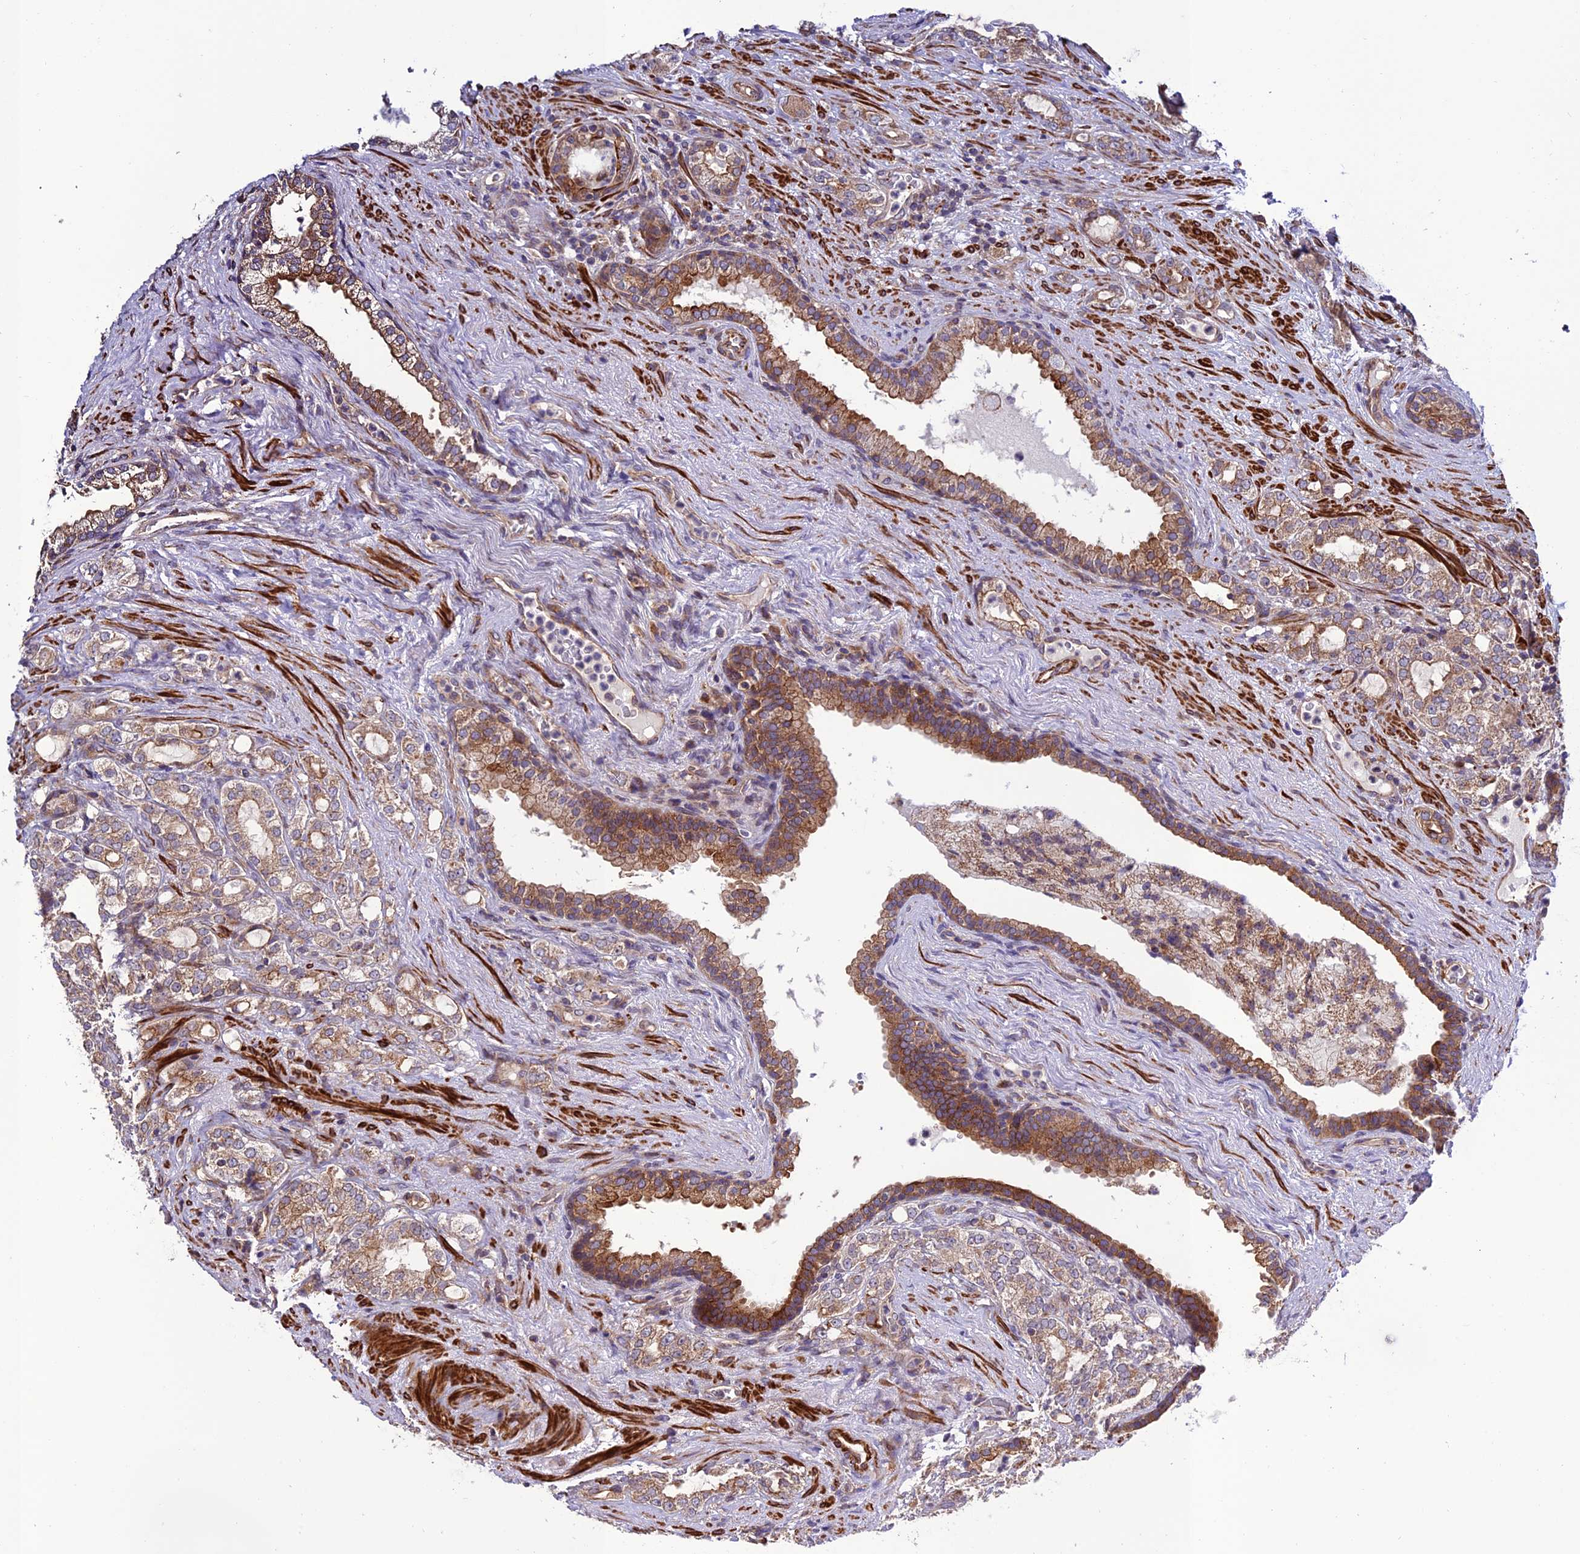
{"staining": {"intensity": "moderate", "quantity": ">75%", "location": "cytoplasmic/membranous"}, "tissue": "prostate cancer", "cell_type": "Tumor cells", "image_type": "cancer", "snomed": [{"axis": "morphology", "description": "Adenocarcinoma, High grade"}, {"axis": "topography", "description": "Prostate"}], "caption": "Protein staining by IHC reveals moderate cytoplasmic/membranous positivity in approximately >75% of tumor cells in adenocarcinoma (high-grade) (prostate). The staining was performed using DAB (3,3'-diaminobenzidine), with brown indicating positive protein expression. Nuclei are stained blue with hematoxylin.", "gene": "TNIP3", "patient": {"sex": "male", "age": 64}}